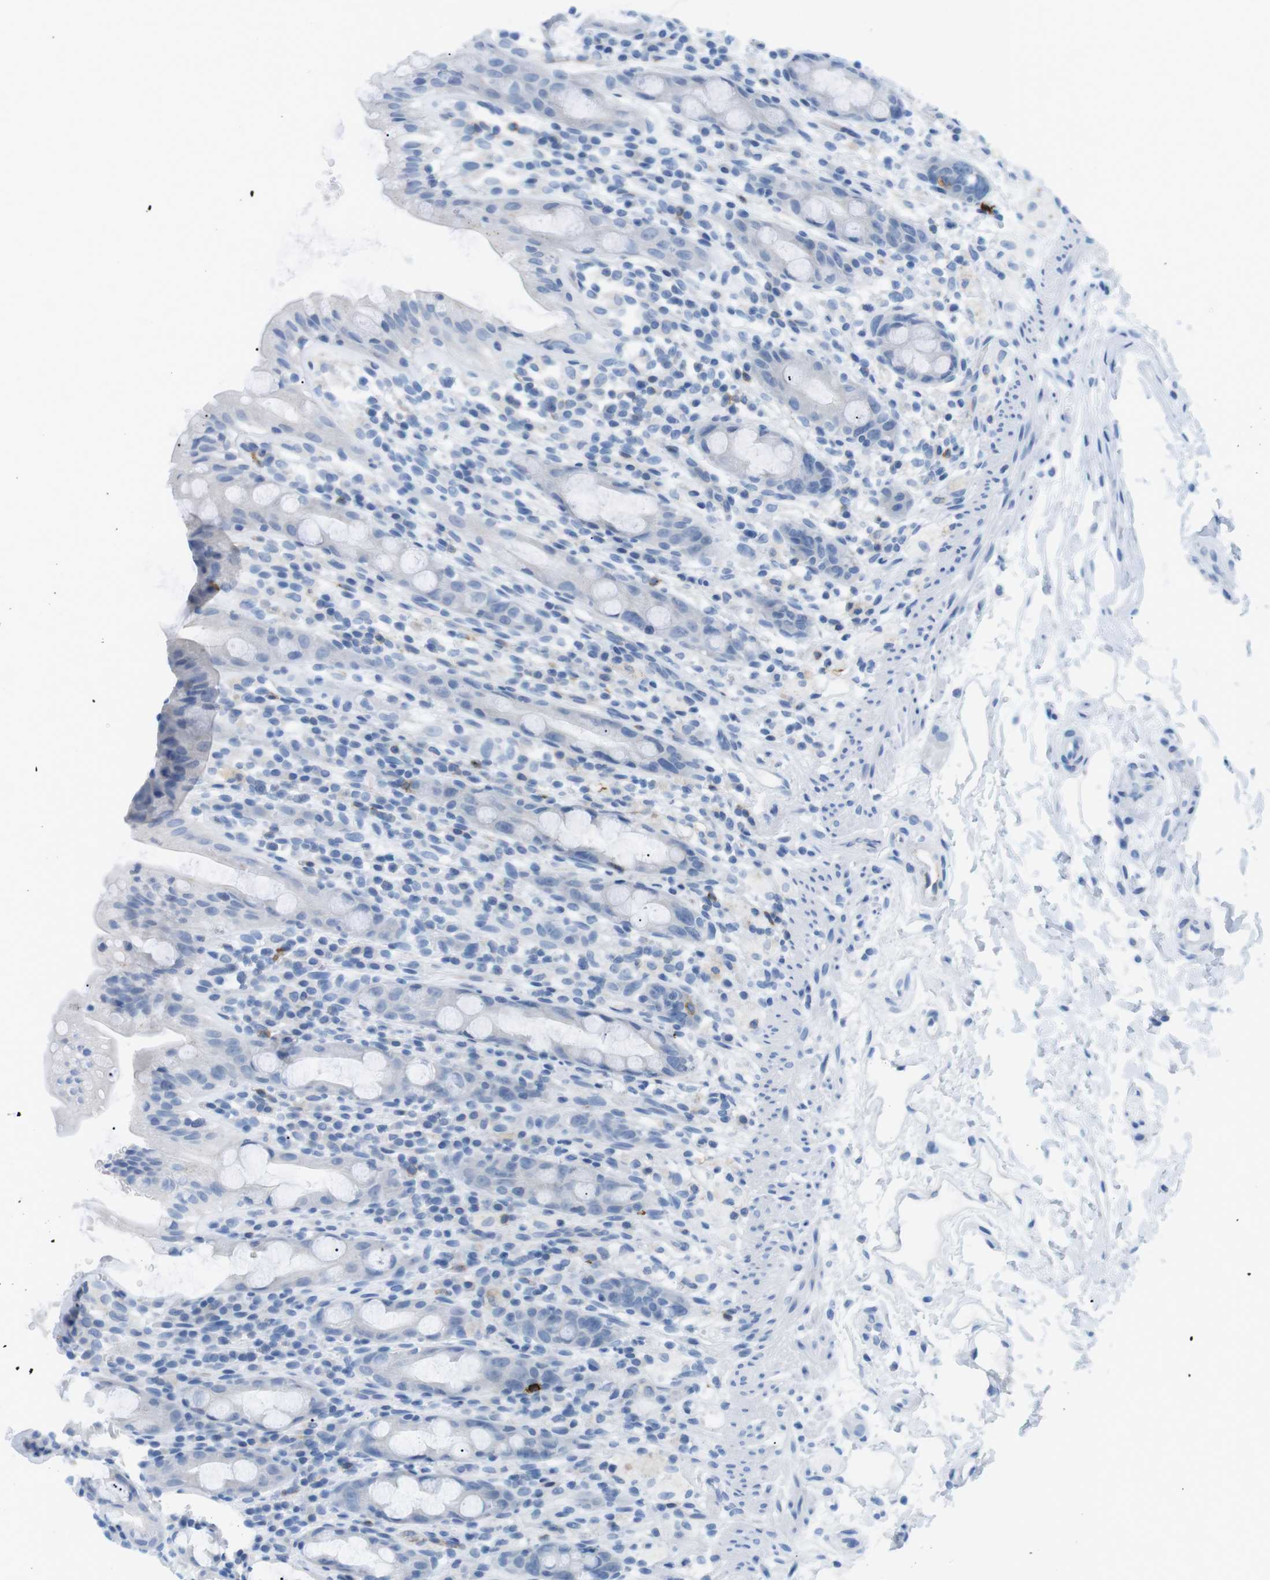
{"staining": {"intensity": "negative", "quantity": "none", "location": "none"}, "tissue": "rectum", "cell_type": "Glandular cells", "image_type": "normal", "snomed": [{"axis": "morphology", "description": "Normal tissue, NOS"}, {"axis": "topography", "description": "Rectum"}], "caption": "Immunohistochemical staining of normal human rectum shows no significant staining in glandular cells. (IHC, brightfield microscopy, high magnification).", "gene": "TNFRSF4", "patient": {"sex": "male", "age": 44}}